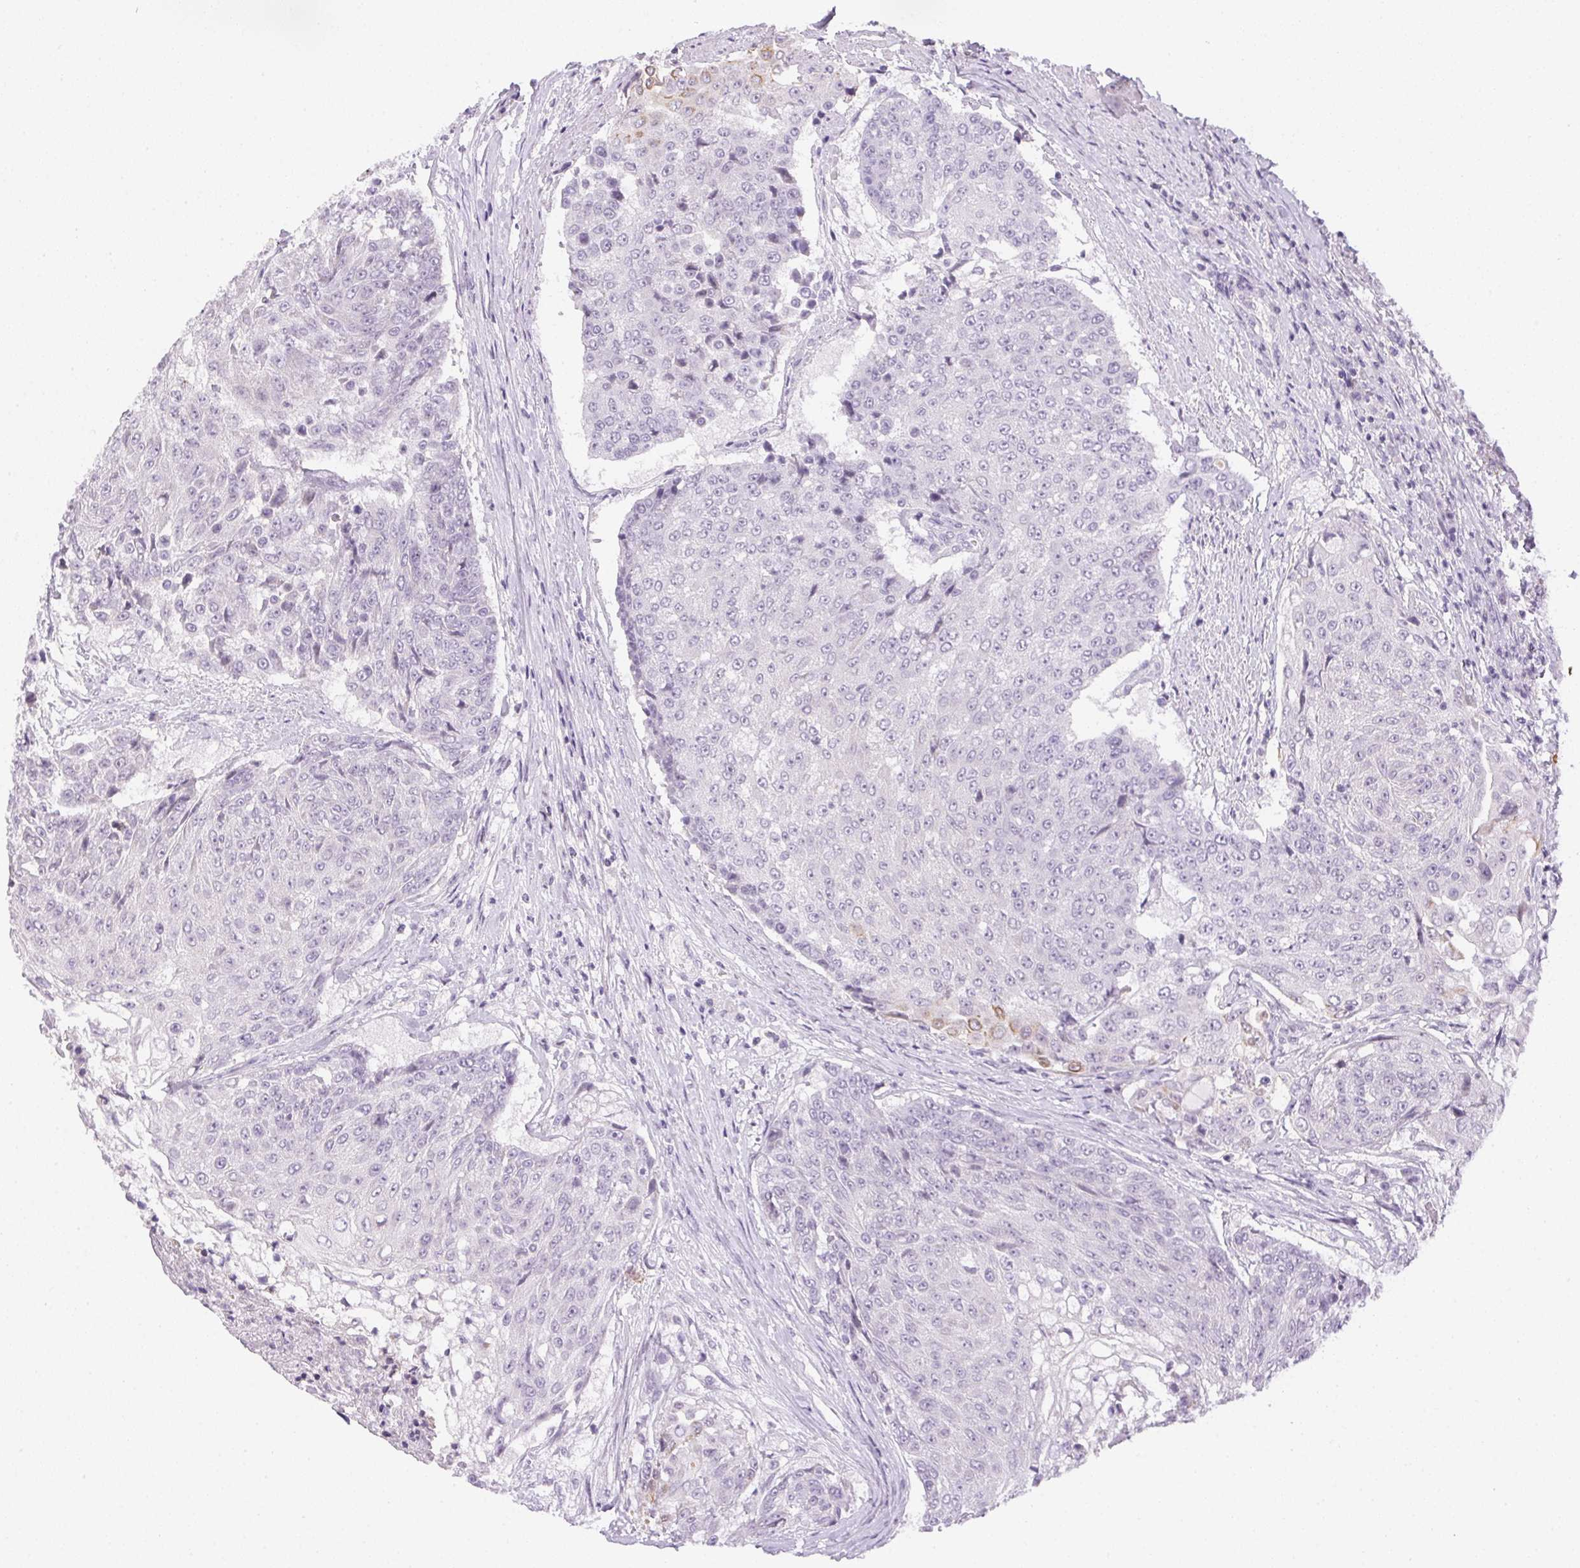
{"staining": {"intensity": "negative", "quantity": "none", "location": "none"}, "tissue": "urothelial cancer", "cell_type": "Tumor cells", "image_type": "cancer", "snomed": [{"axis": "morphology", "description": "Urothelial carcinoma, High grade"}, {"axis": "topography", "description": "Urinary bladder"}], "caption": "This photomicrograph is of high-grade urothelial carcinoma stained with immunohistochemistry to label a protein in brown with the nuclei are counter-stained blue. There is no expression in tumor cells. (DAB (3,3'-diaminobenzidine) immunohistochemistry (IHC) with hematoxylin counter stain).", "gene": "GSDMC", "patient": {"sex": "female", "age": 63}}